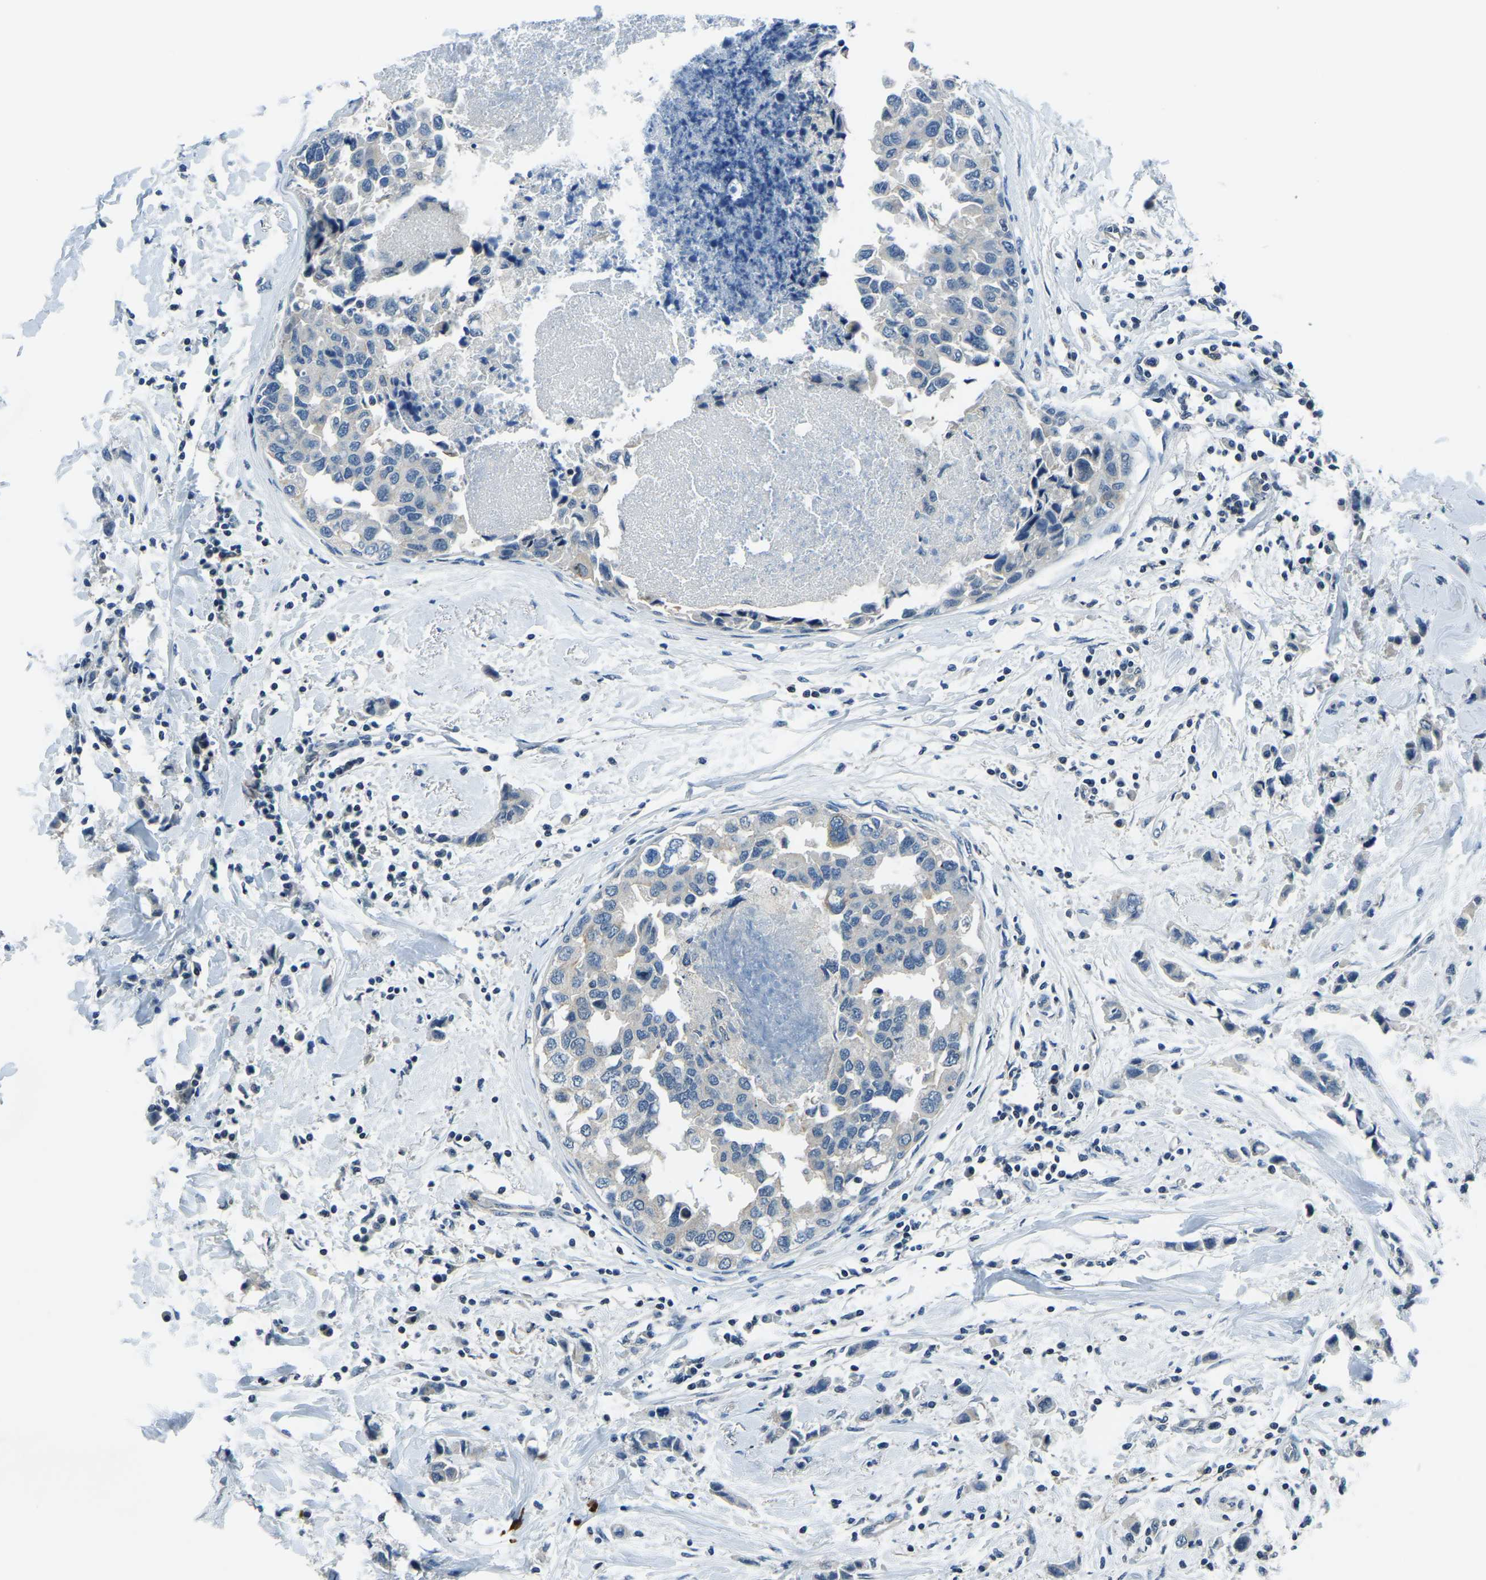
{"staining": {"intensity": "negative", "quantity": "none", "location": "none"}, "tissue": "breast cancer", "cell_type": "Tumor cells", "image_type": "cancer", "snomed": [{"axis": "morphology", "description": "Normal tissue, NOS"}, {"axis": "morphology", "description": "Duct carcinoma"}, {"axis": "topography", "description": "Breast"}], "caption": "This is an immunohistochemistry (IHC) micrograph of human breast cancer. There is no staining in tumor cells.", "gene": "RRP1", "patient": {"sex": "female", "age": 50}}